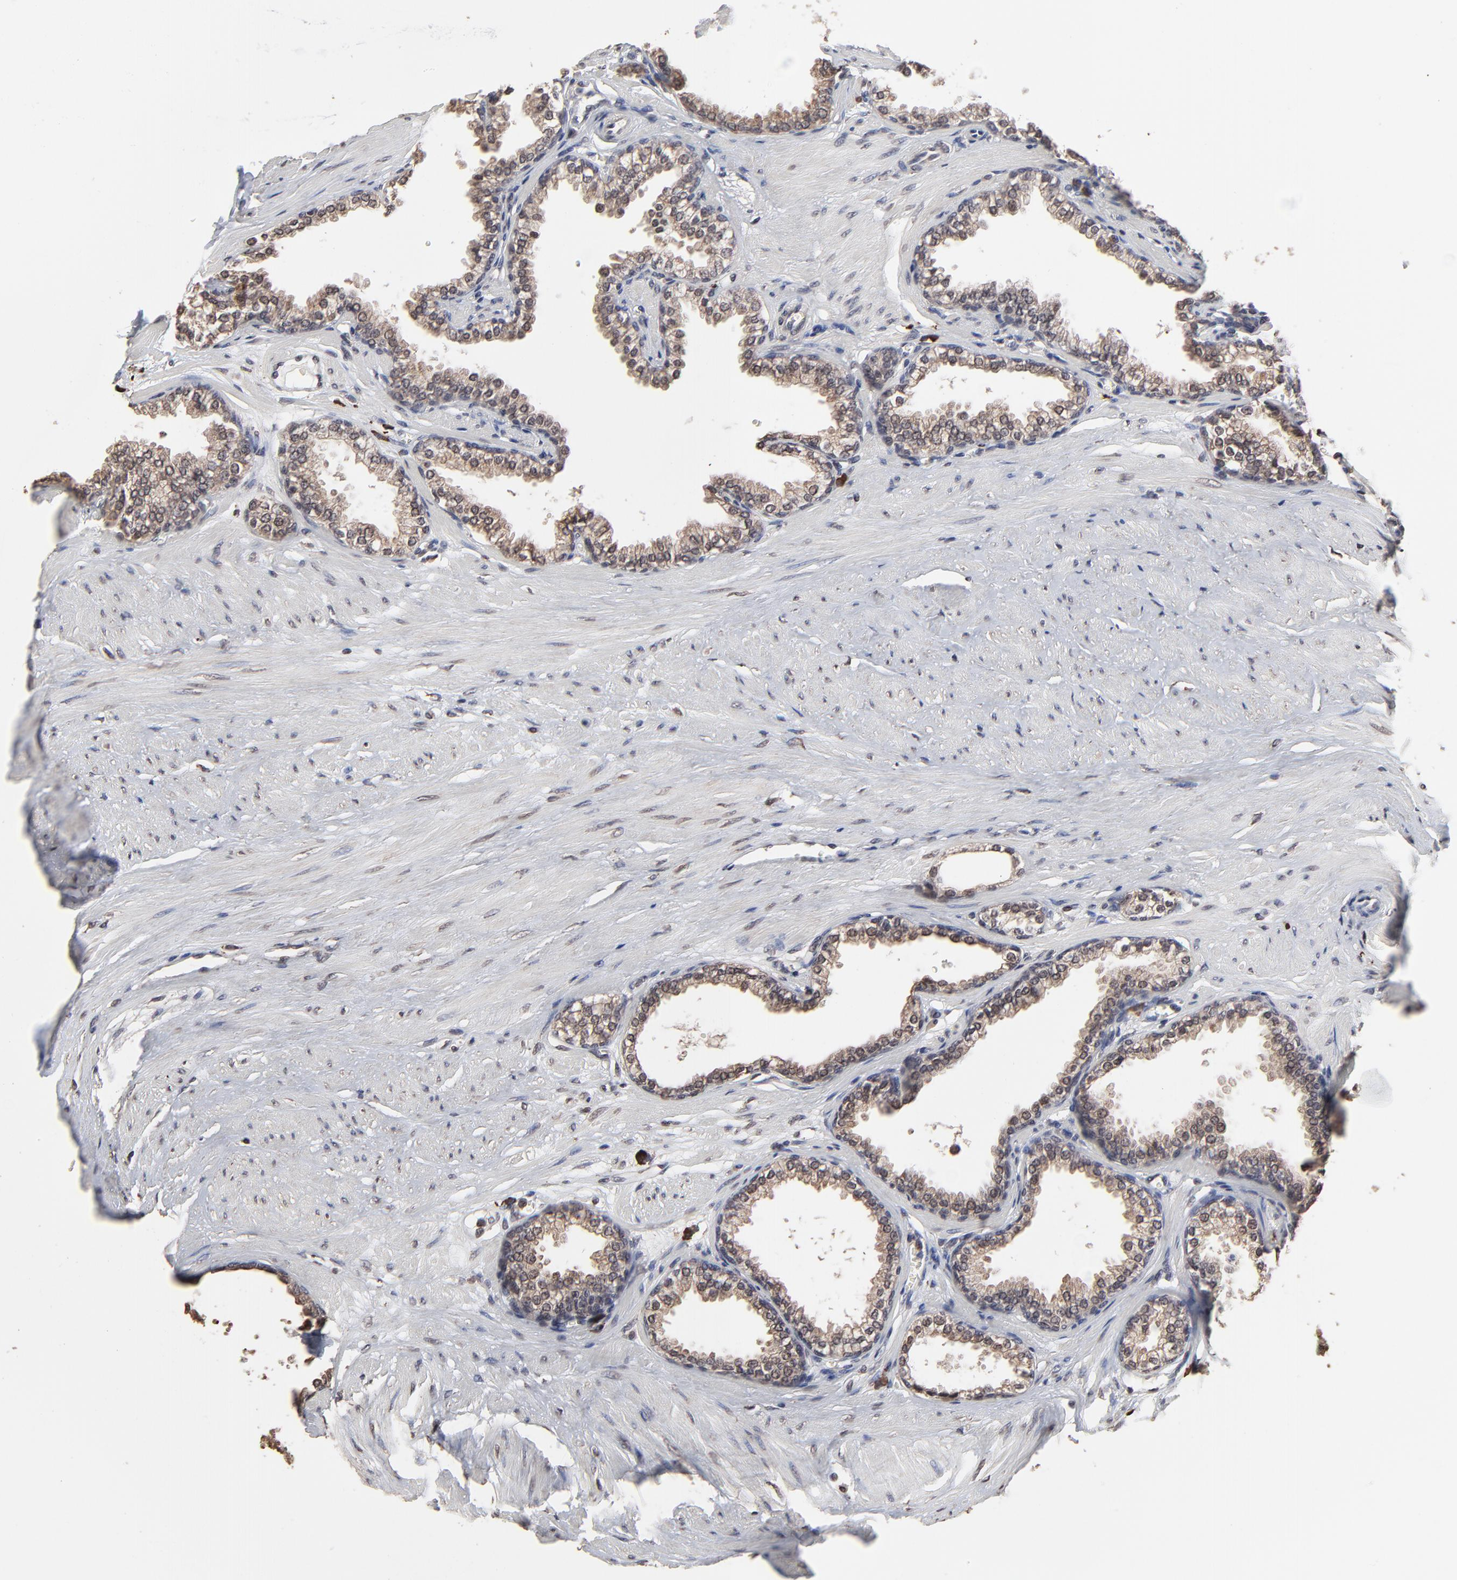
{"staining": {"intensity": "moderate", "quantity": ">75%", "location": "cytoplasmic/membranous"}, "tissue": "prostate", "cell_type": "Glandular cells", "image_type": "normal", "snomed": [{"axis": "morphology", "description": "Normal tissue, NOS"}, {"axis": "topography", "description": "Prostate"}], "caption": "A medium amount of moderate cytoplasmic/membranous positivity is present in about >75% of glandular cells in benign prostate. The staining was performed using DAB (3,3'-diaminobenzidine) to visualize the protein expression in brown, while the nuclei were stained in blue with hematoxylin (Magnification: 20x).", "gene": "CHM", "patient": {"sex": "male", "age": 64}}